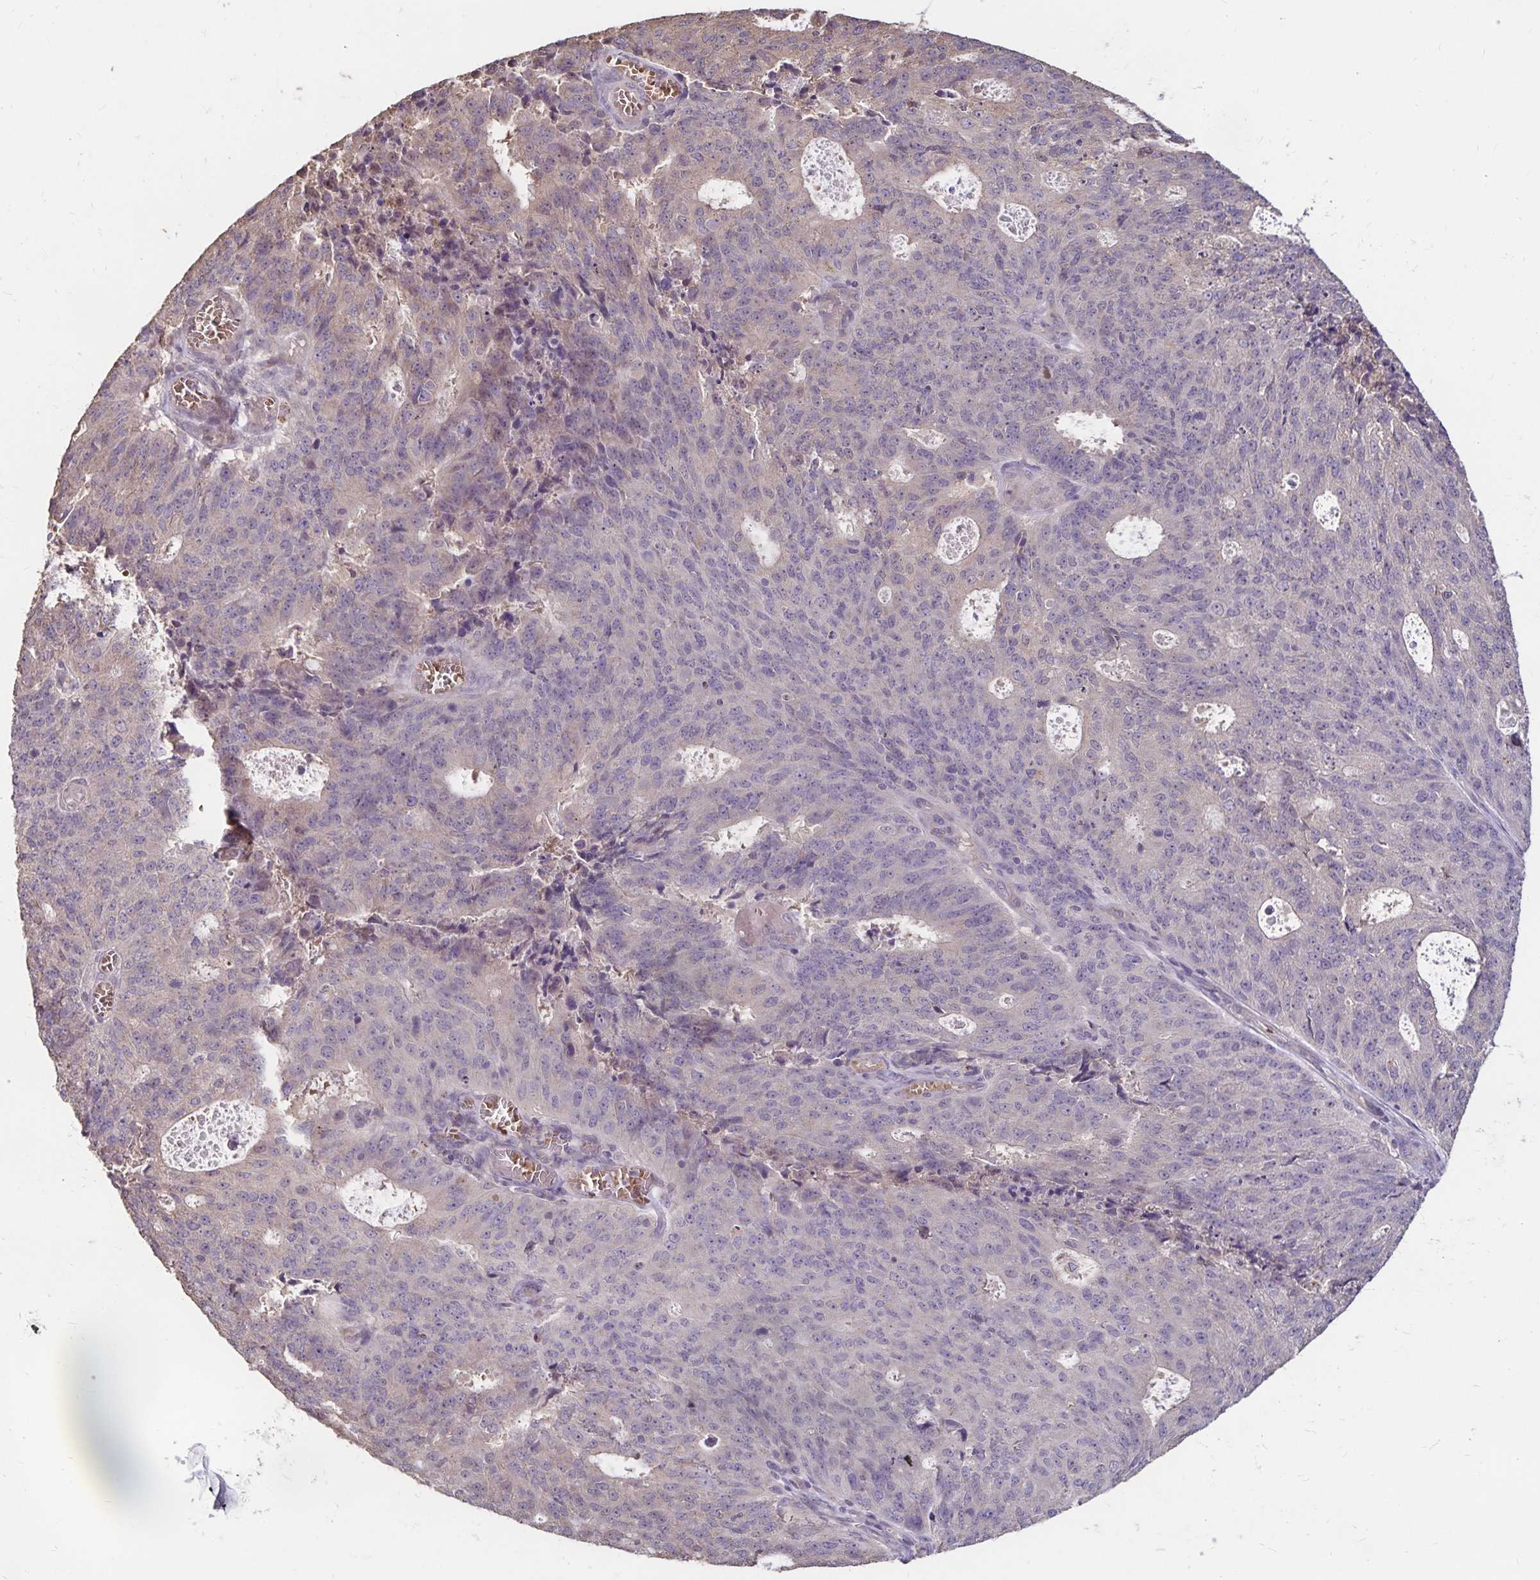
{"staining": {"intensity": "weak", "quantity": "<25%", "location": "cytoplasmic/membranous"}, "tissue": "endometrial cancer", "cell_type": "Tumor cells", "image_type": "cancer", "snomed": [{"axis": "morphology", "description": "Adenocarcinoma, NOS"}, {"axis": "topography", "description": "Endometrium"}], "caption": "This is an IHC image of adenocarcinoma (endometrial). There is no expression in tumor cells.", "gene": "EMC10", "patient": {"sex": "female", "age": 82}}